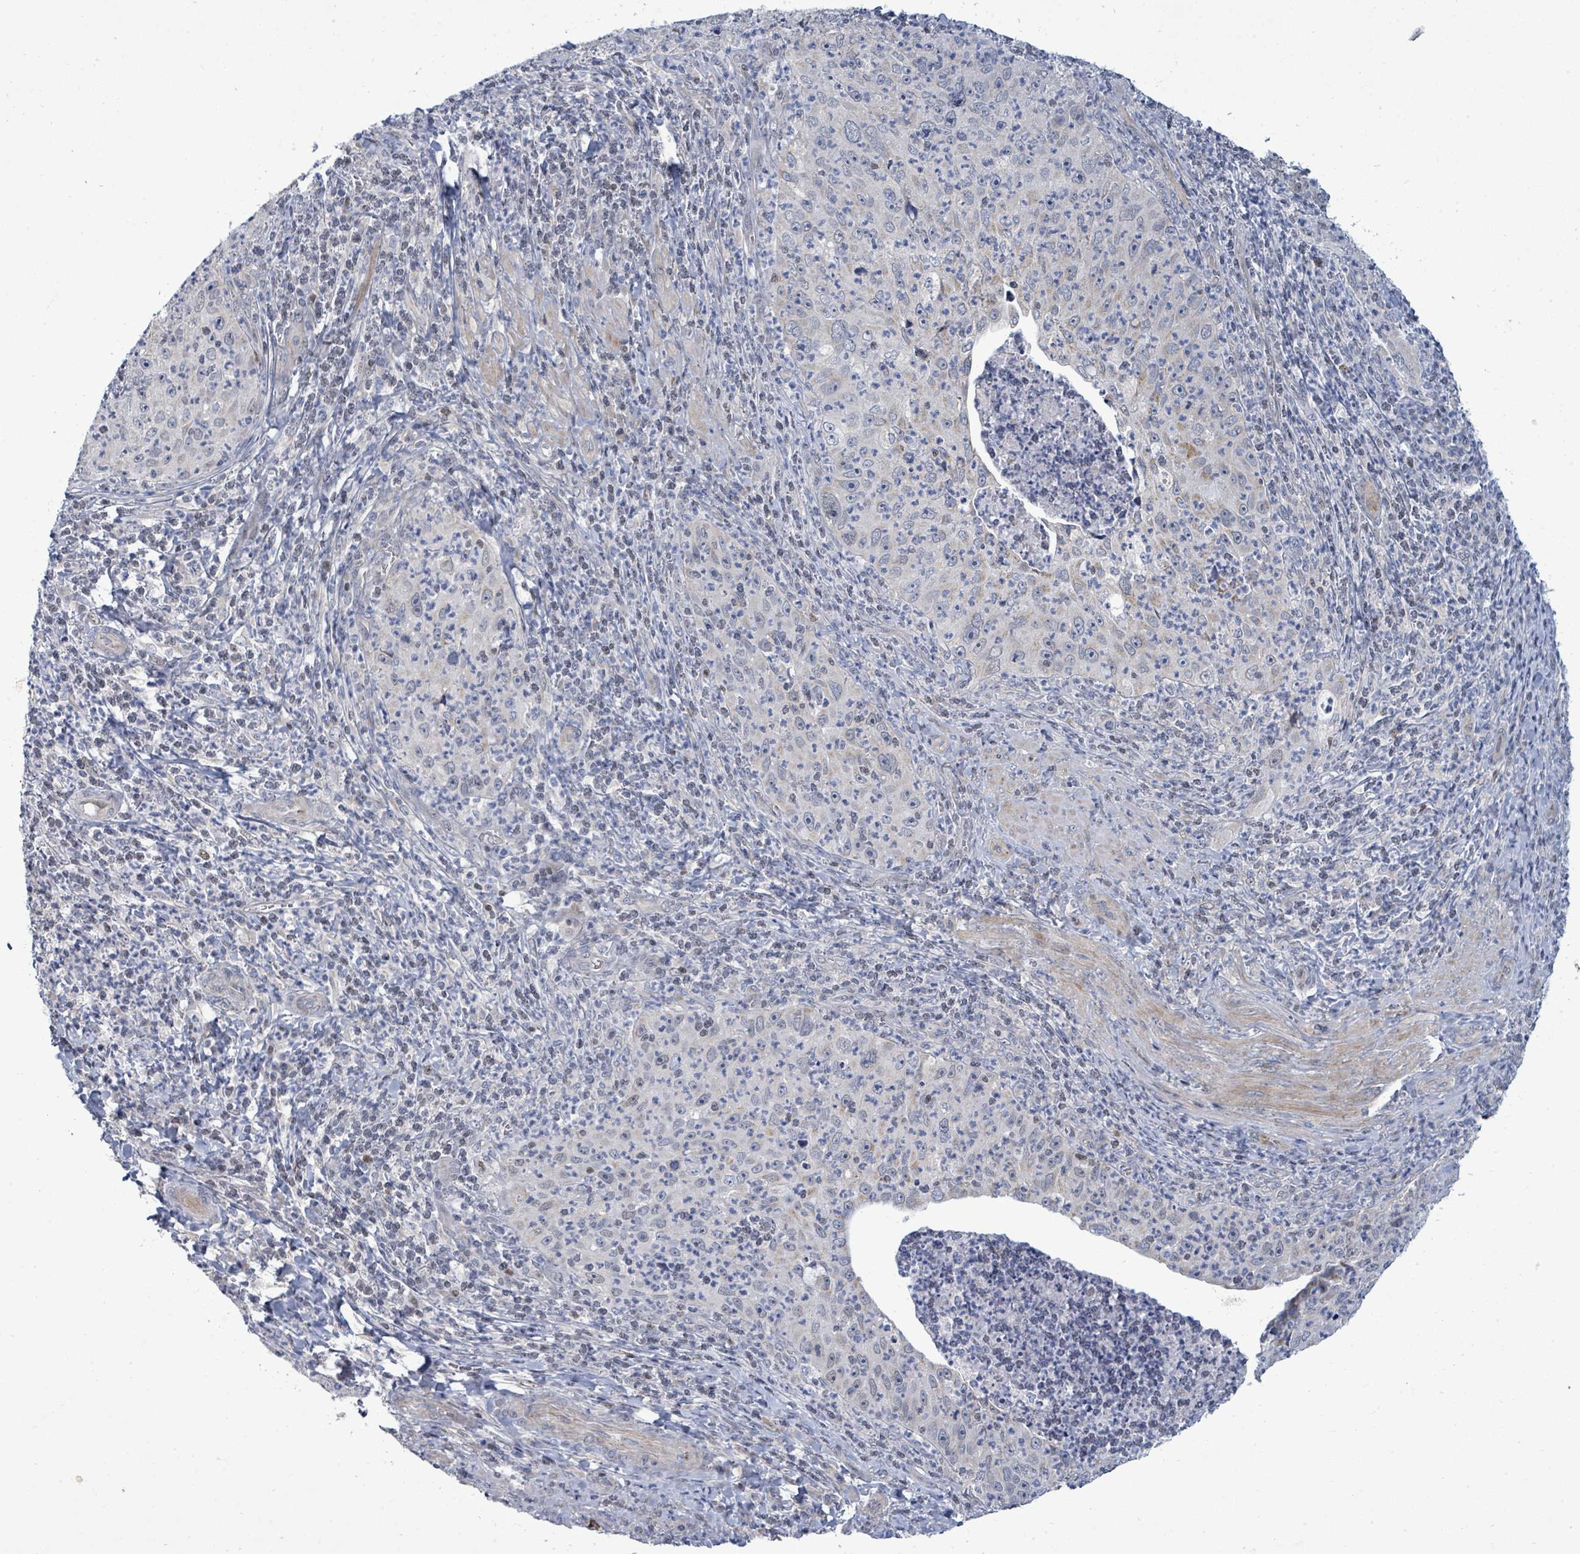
{"staining": {"intensity": "negative", "quantity": "none", "location": "none"}, "tissue": "cervical cancer", "cell_type": "Tumor cells", "image_type": "cancer", "snomed": [{"axis": "morphology", "description": "Squamous cell carcinoma, NOS"}, {"axis": "topography", "description": "Cervix"}], "caption": "DAB (3,3'-diaminobenzidine) immunohistochemical staining of cervical squamous cell carcinoma displays no significant positivity in tumor cells. The staining is performed using DAB (3,3'-diaminobenzidine) brown chromogen with nuclei counter-stained in using hematoxylin.", "gene": "ZFPM1", "patient": {"sex": "female", "age": 30}}